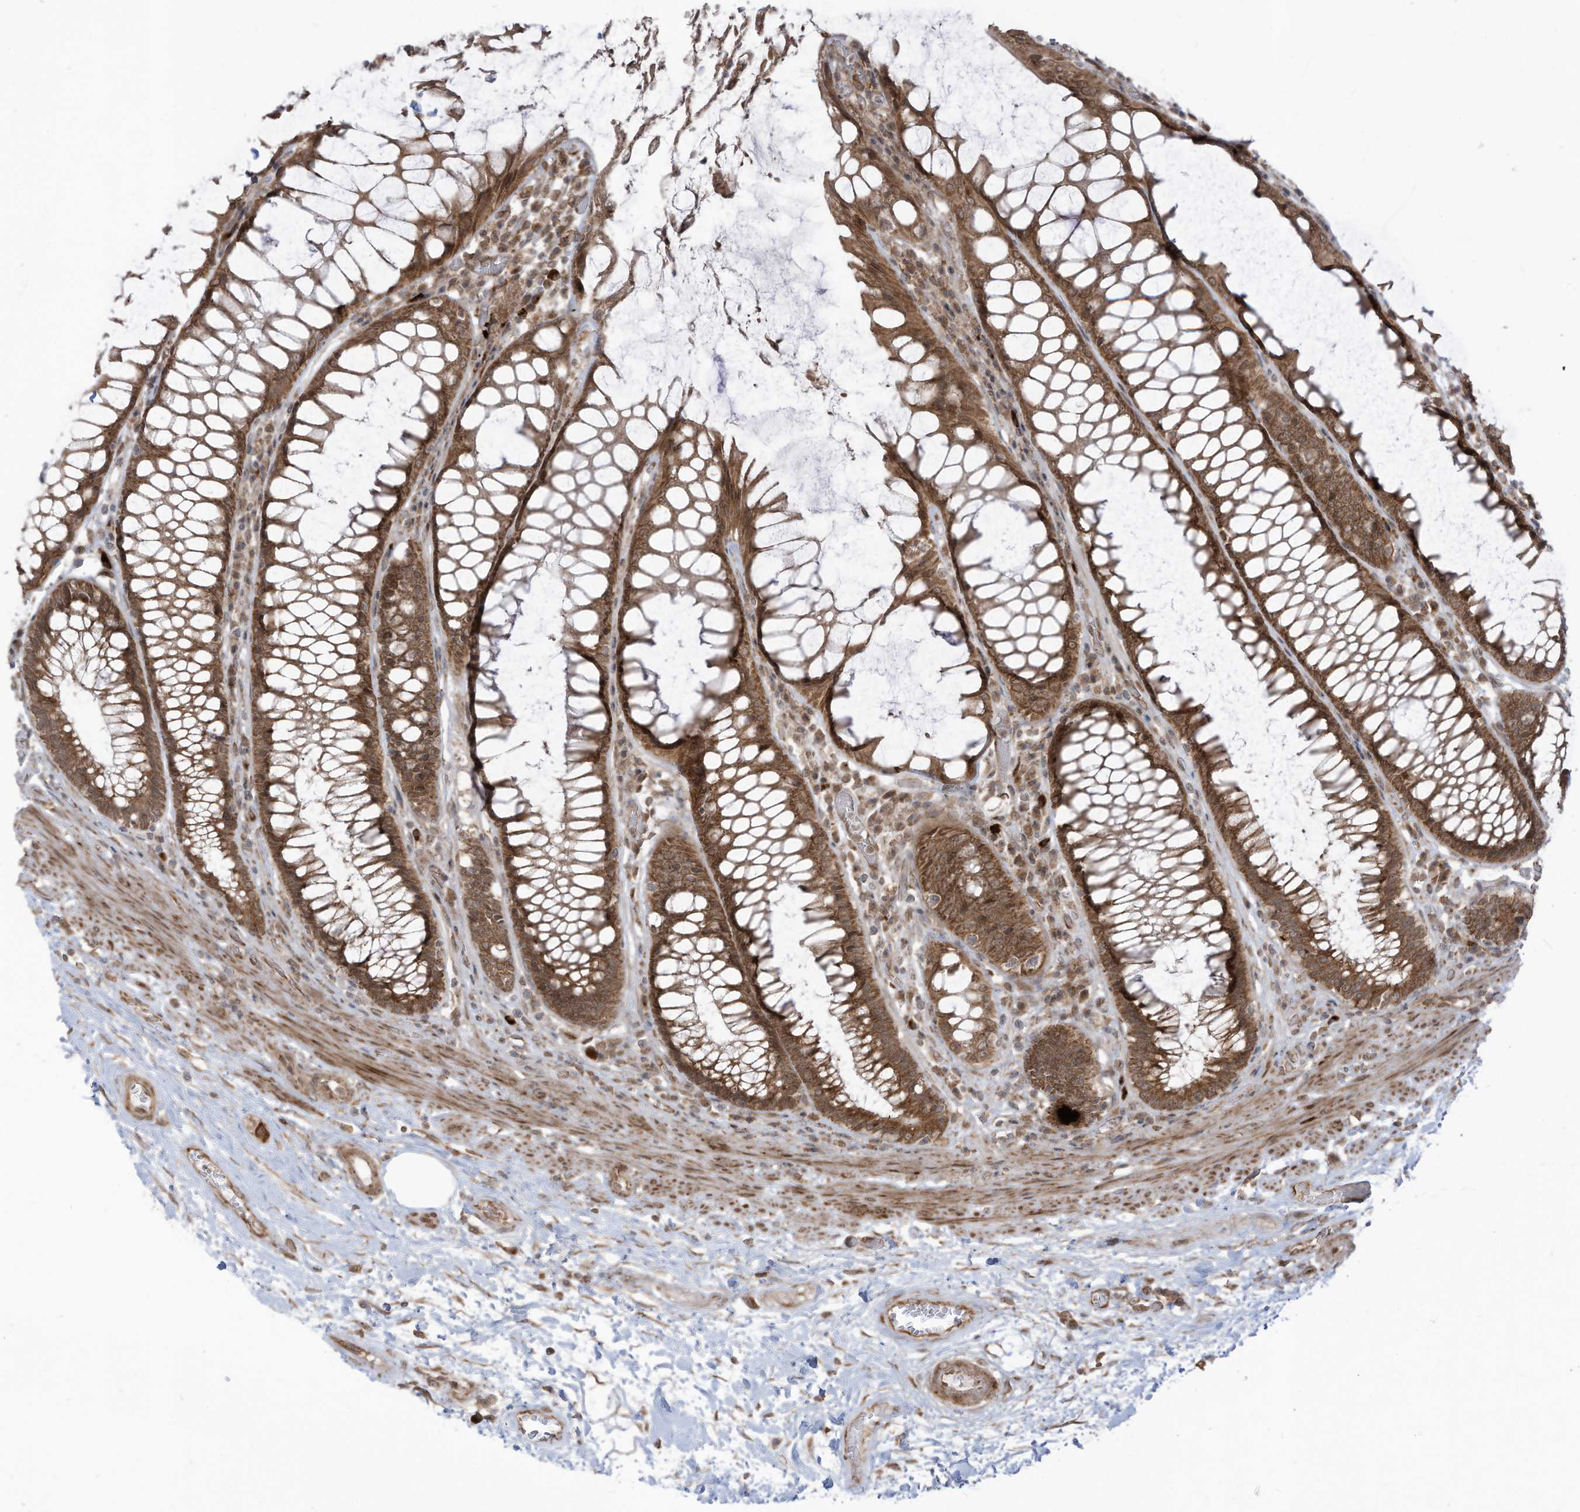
{"staining": {"intensity": "strong", "quantity": ">75%", "location": "cytoplasmic/membranous"}, "tissue": "rectum", "cell_type": "Glandular cells", "image_type": "normal", "snomed": [{"axis": "morphology", "description": "Normal tissue, NOS"}, {"axis": "topography", "description": "Rectum"}], "caption": "Rectum stained for a protein (brown) reveals strong cytoplasmic/membranous positive expression in approximately >75% of glandular cells.", "gene": "TRIM67", "patient": {"sex": "male", "age": 64}}